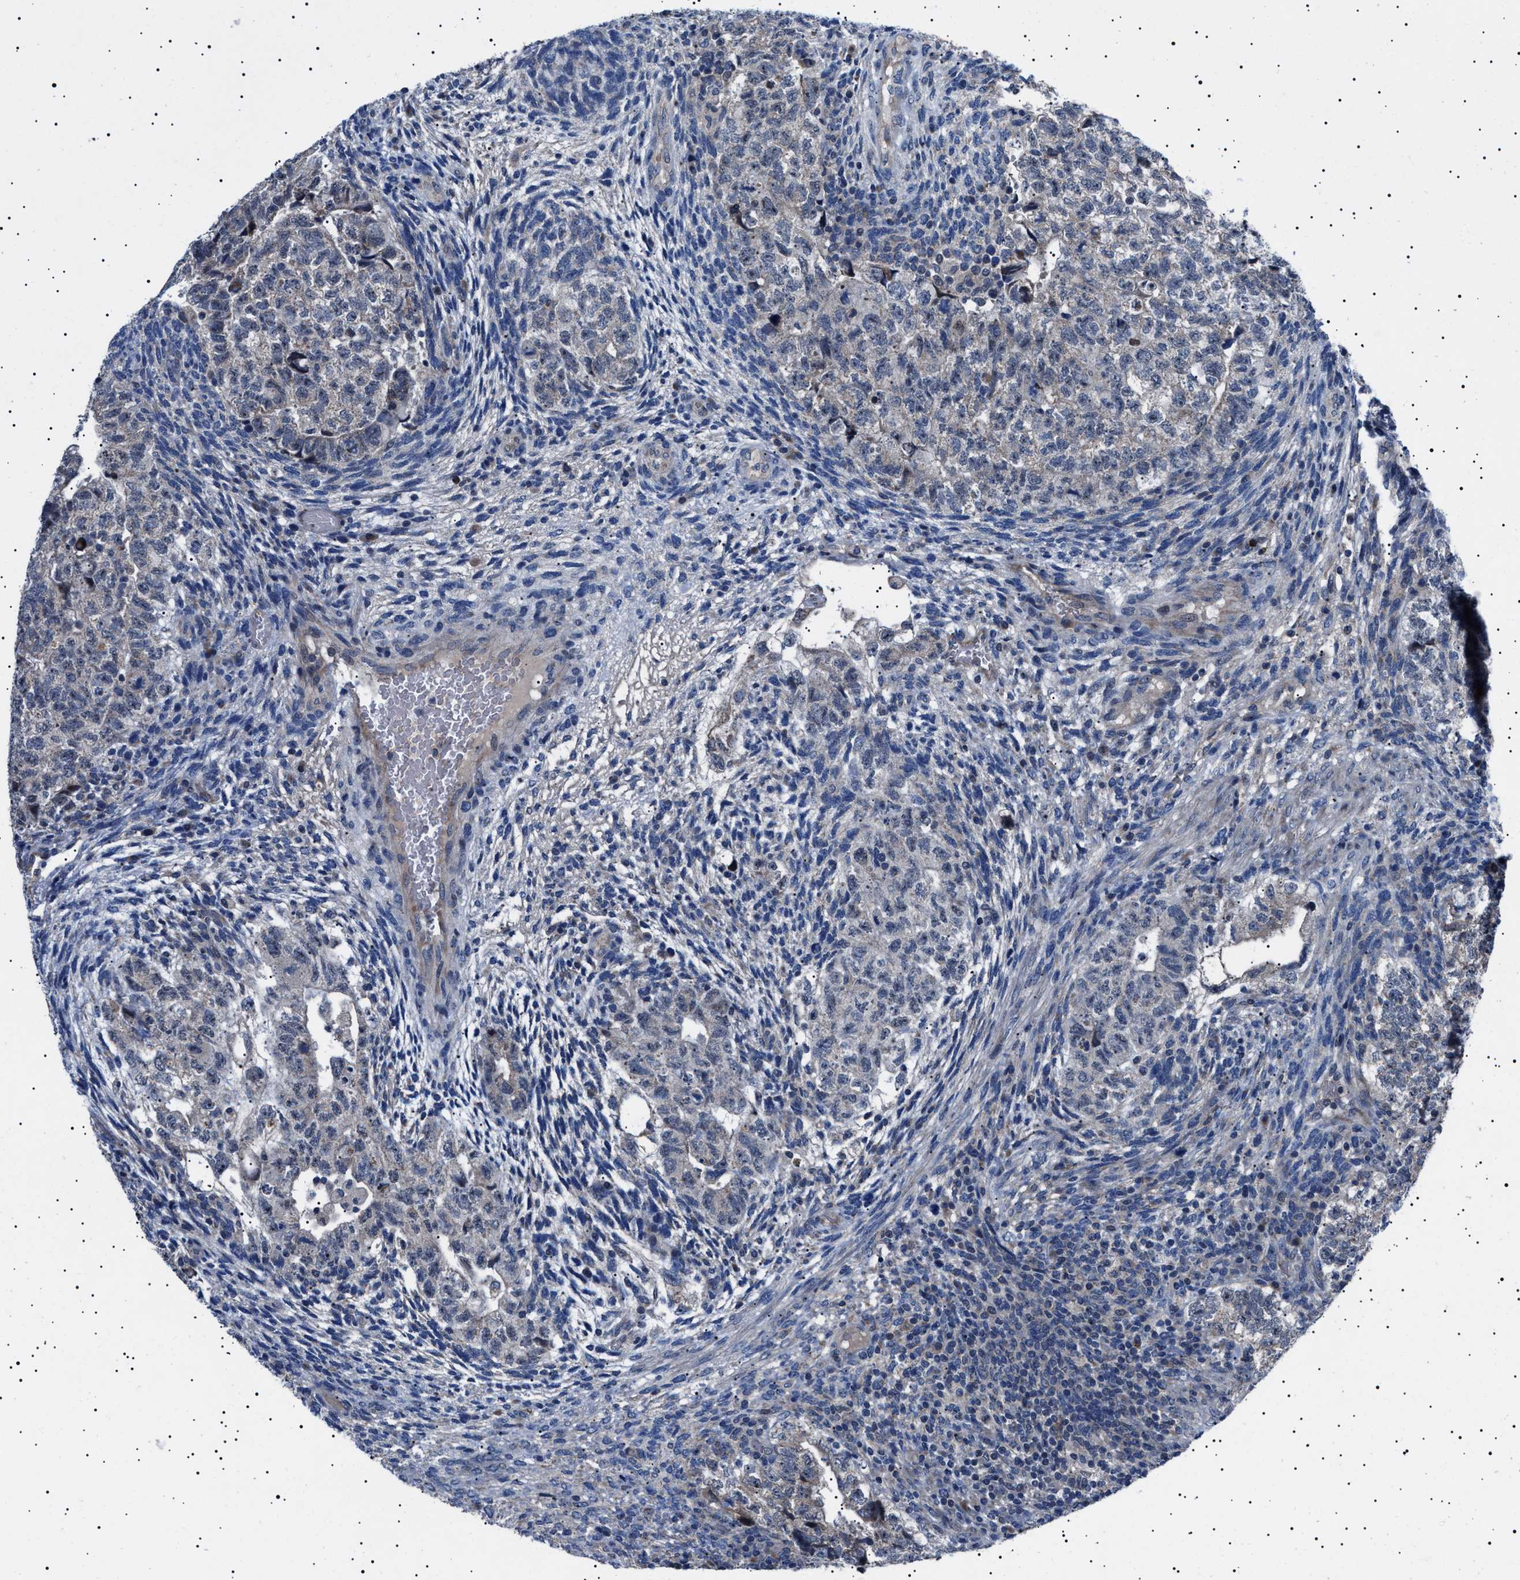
{"staining": {"intensity": "negative", "quantity": "none", "location": "none"}, "tissue": "testis cancer", "cell_type": "Tumor cells", "image_type": "cancer", "snomed": [{"axis": "morphology", "description": "Carcinoma, Embryonal, NOS"}, {"axis": "topography", "description": "Testis"}], "caption": "Tumor cells show no significant protein positivity in testis embryonal carcinoma.", "gene": "PTRH1", "patient": {"sex": "male", "age": 36}}